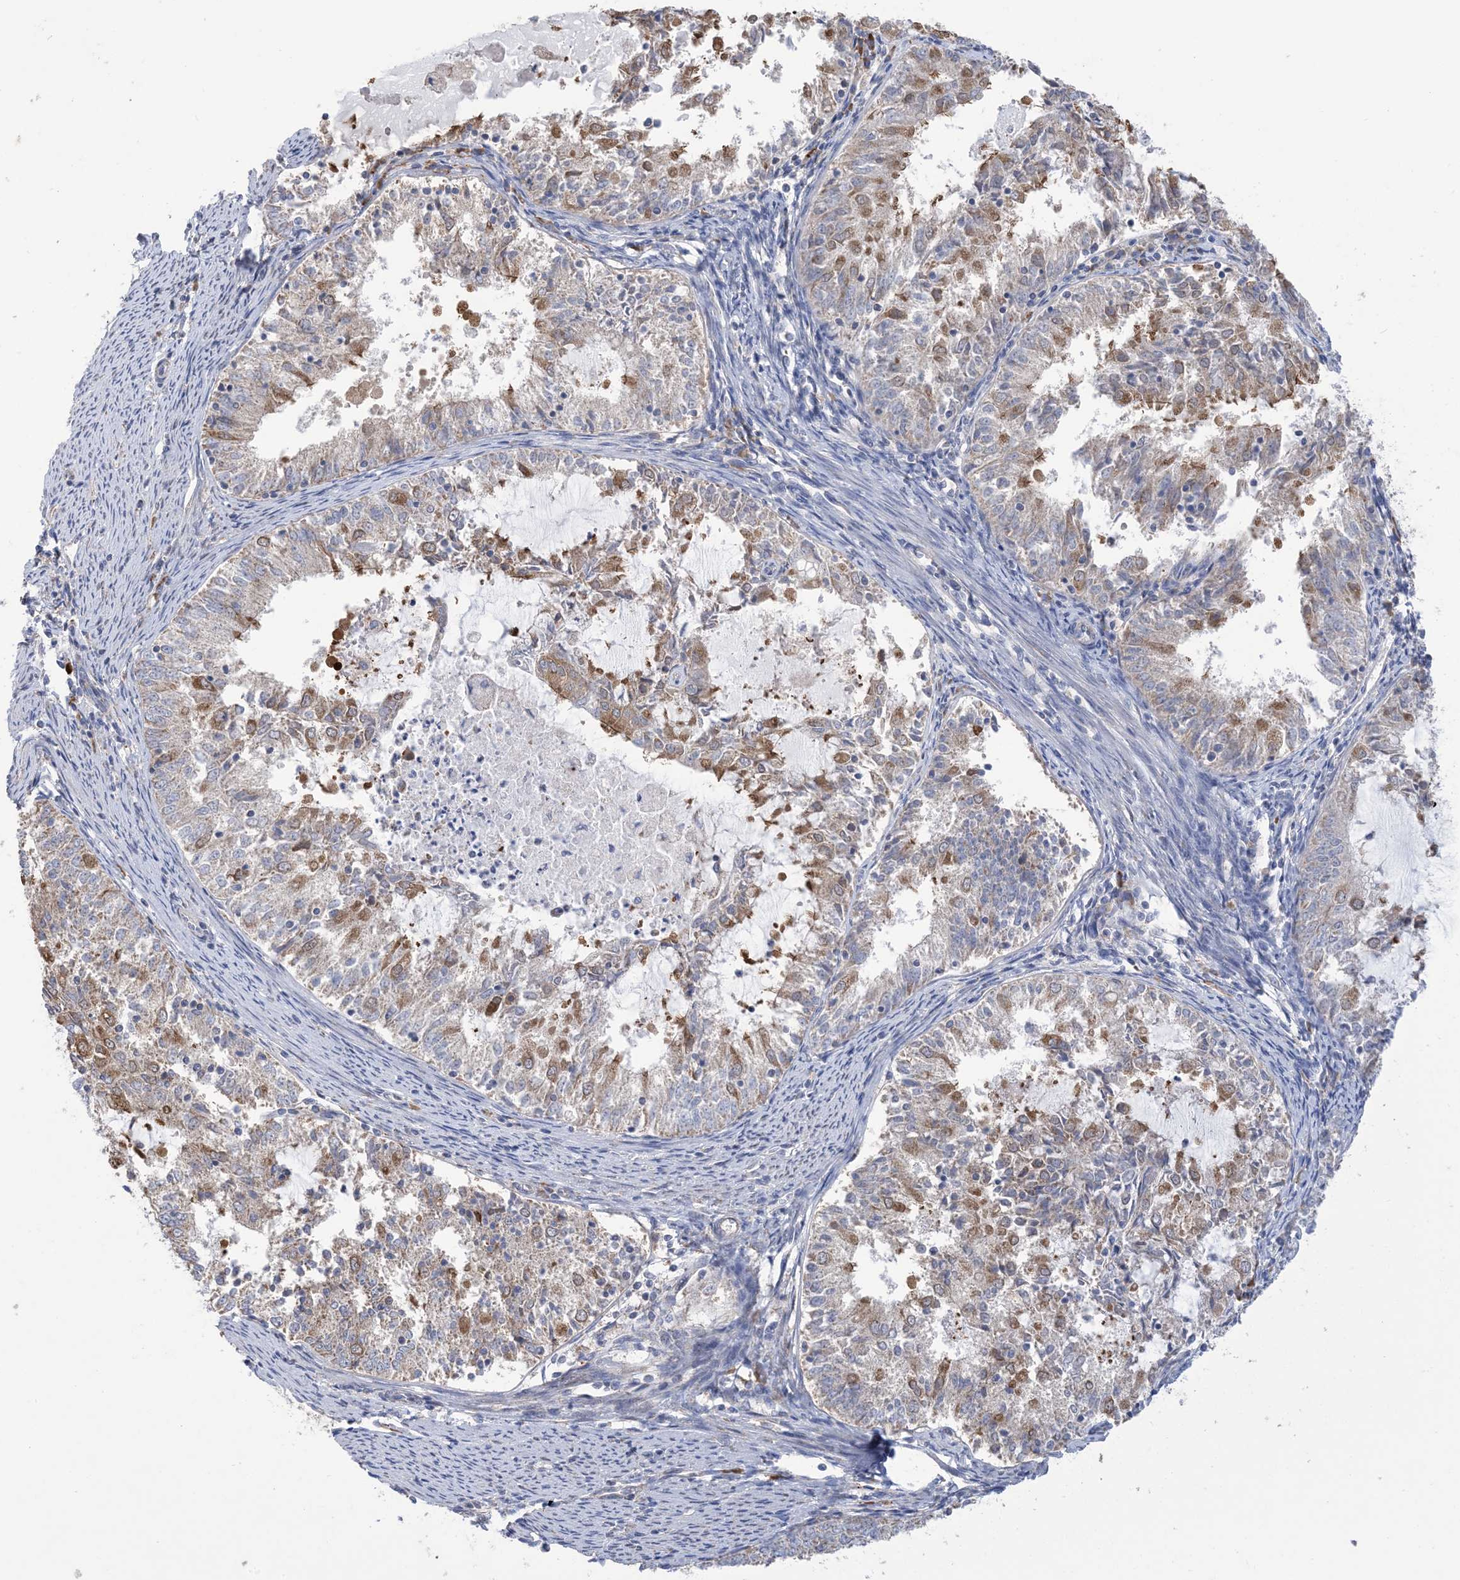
{"staining": {"intensity": "moderate", "quantity": "<25%", "location": "cytoplasmic/membranous"}, "tissue": "endometrial cancer", "cell_type": "Tumor cells", "image_type": "cancer", "snomed": [{"axis": "morphology", "description": "Adenocarcinoma, NOS"}, {"axis": "topography", "description": "Endometrium"}], "caption": "The histopathology image exhibits immunohistochemical staining of adenocarcinoma (endometrial). There is moderate cytoplasmic/membranous expression is present in approximately <25% of tumor cells. The staining is performed using DAB brown chromogen to label protein expression. The nuclei are counter-stained blue using hematoxylin.", "gene": "CLEC16A", "patient": {"sex": "female", "age": 57}}